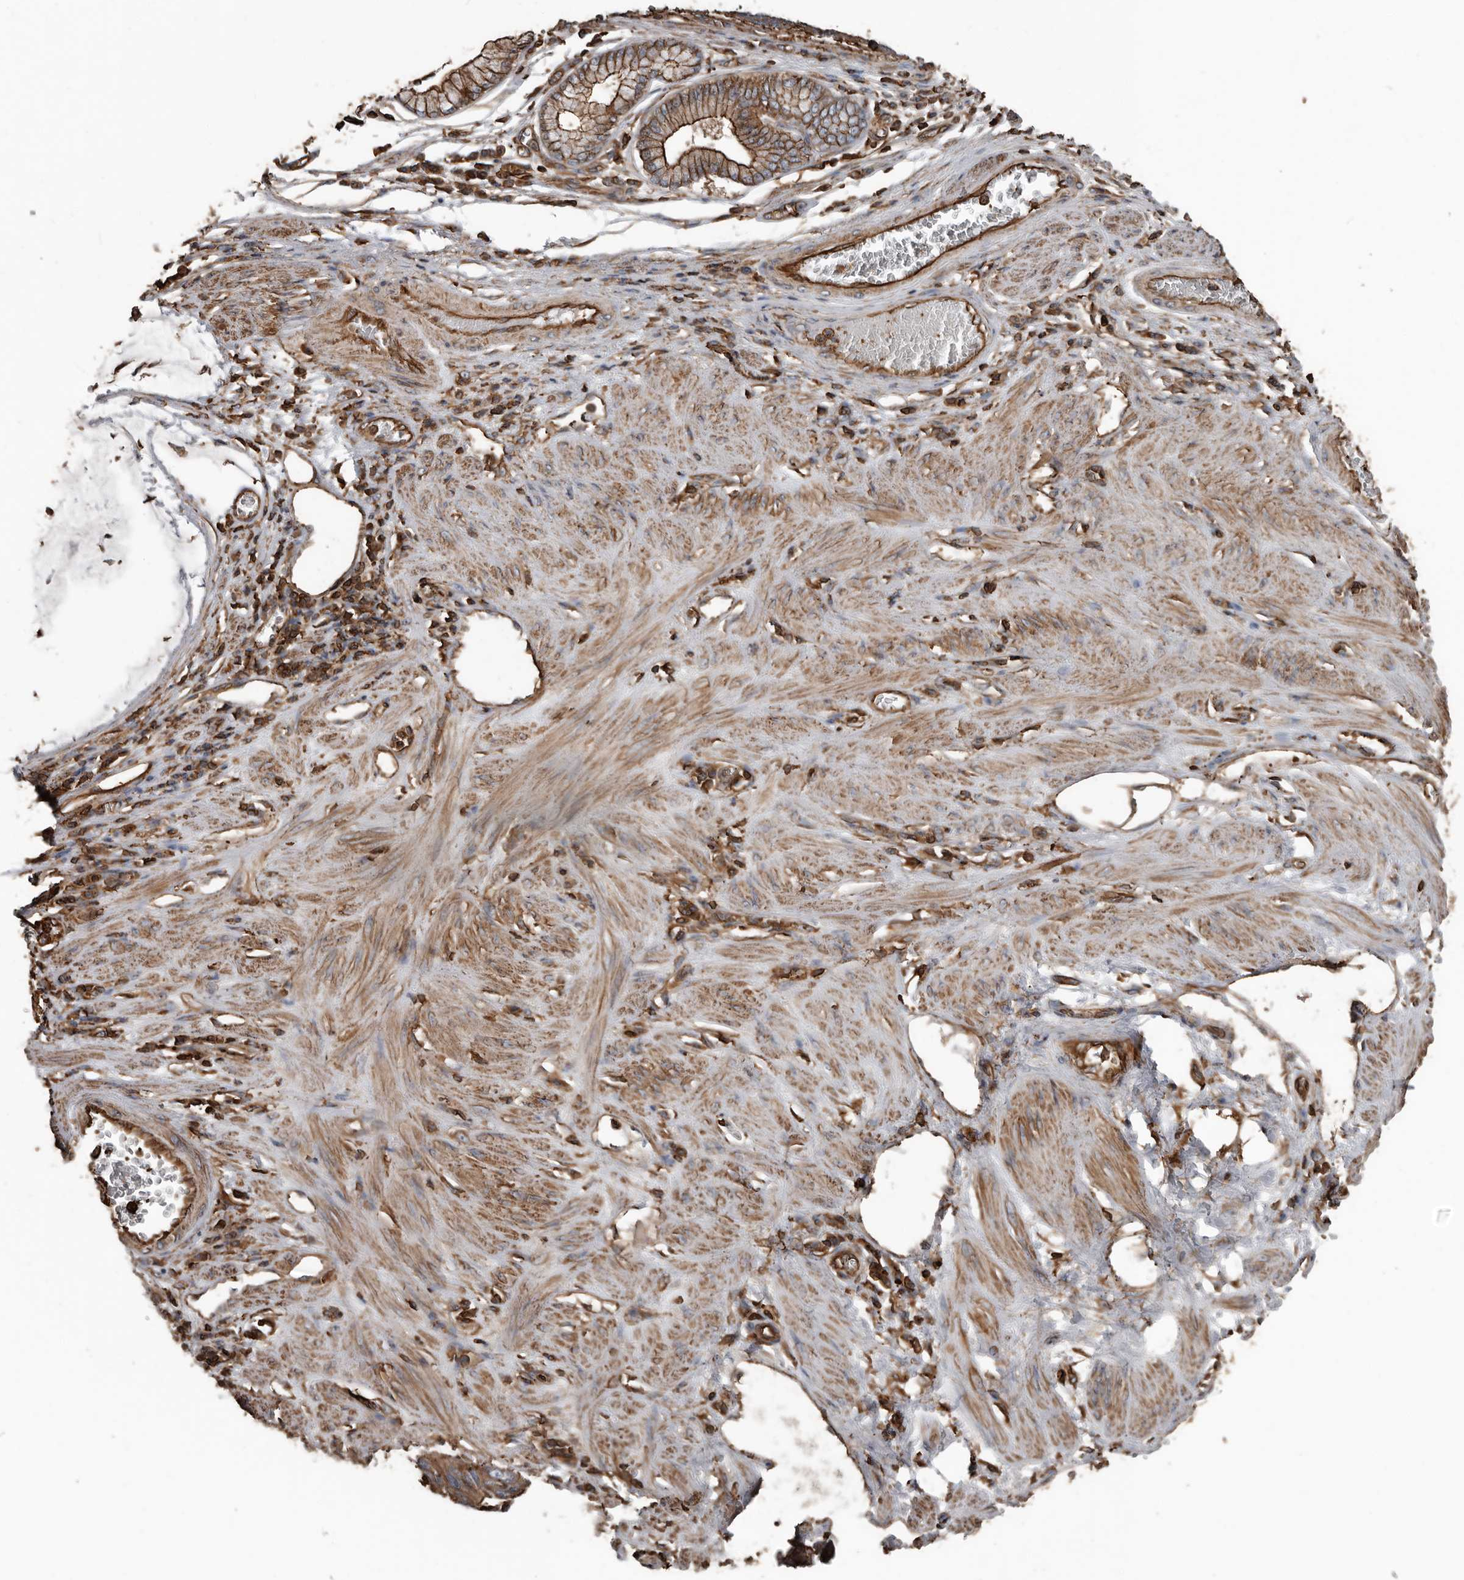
{"staining": {"intensity": "strong", "quantity": "25%-75%", "location": "cytoplasmic/membranous"}, "tissue": "stomach cancer", "cell_type": "Tumor cells", "image_type": "cancer", "snomed": [{"axis": "morphology", "description": "Adenocarcinoma, NOS"}, {"axis": "topography", "description": "Stomach"}], "caption": "Protein expression analysis of adenocarcinoma (stomach) exhibits strong cytoplasmic/membranous expression in about 25%-75% of tumor cells.", "gene": "DENND6B", "patient": {"sex": "male", "age": 59}}